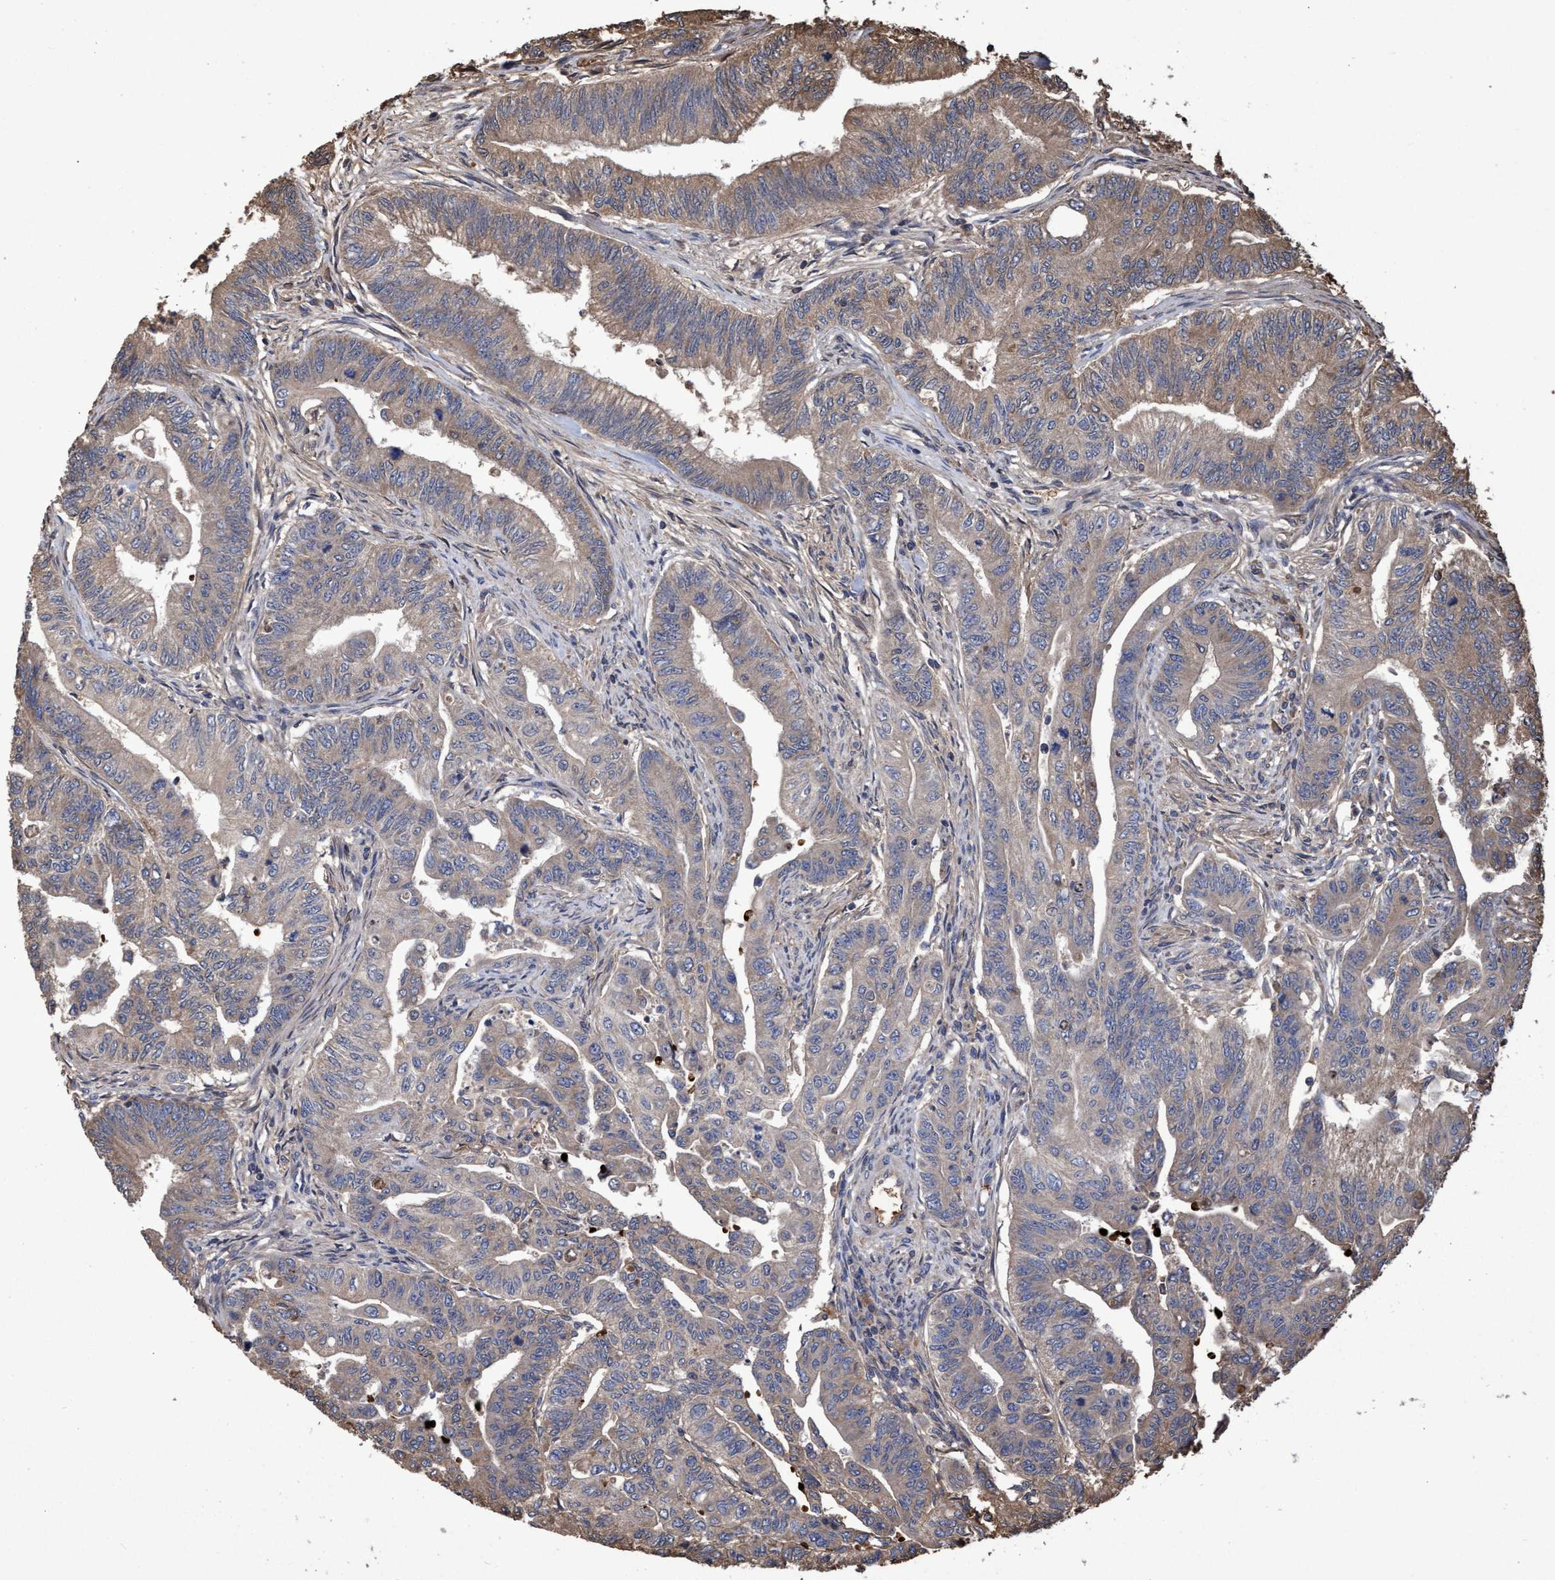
{"staining": {"intensity": "weak", "quantity": ">75%", "location": "cytoplasmic/membranous"}, "tissue": "colorectal cancer", "cell_type": "Tumor cells", "image_type": "cancer", "snomed": [{"axis": "morphology", "description": "Adenoma, NOS"}, {"axis": "morphology", "description": "Adenocarcinoma, NOS"}, {"axis": "topography", "description": "Colon"}], "caption": "Brown immunohistochemical staining in adenoma (colorectal) demonstrates weak cytoplasmic/membranous expression in about >75% of tumor cells.", "gene": "CHMP6", "patient": {"sex": "male", "age": 79}}